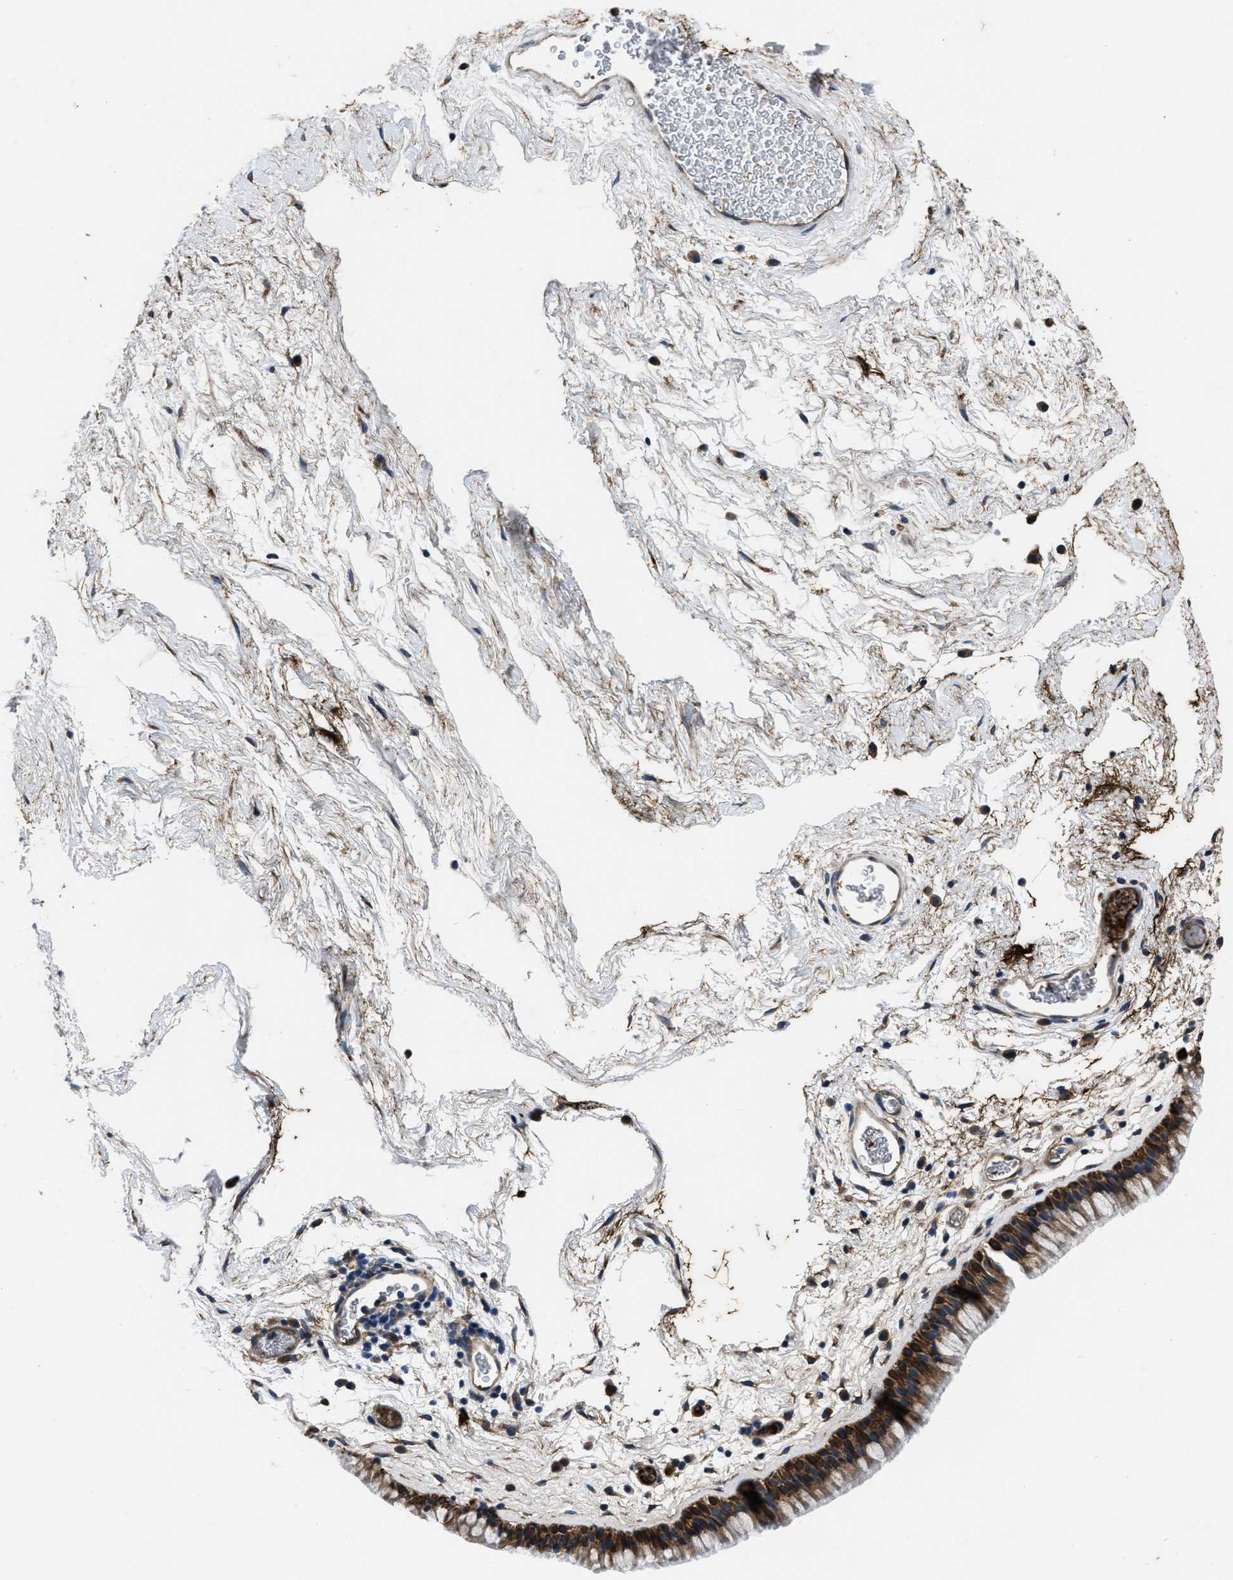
{"staining": {"intensity": "strong", "quantity": ">75%", "location": "cytoplasmic/membranous"}, "tissue": "nasopharynx", "cell_type": "Respiratory epithelial cells", "image_type": "normal", "snomed": [{"axis": "morphology", "description": "Normal tissue, NOS"}, {"axis": "morphology", "description": "Inflammation, NOS"}, {"axis": "topography", "description": "Nasopharynx"}], "caption": "The immunohistochemical stain highlights strong cytoplasmic/membranous positivity in respiratory epithelial cells of benign nasopharynx. (DAB IHC with brightfield microscopy, high magnification).", "gene": "ERC1", "patient": {"sex": "male", "age": 48}}